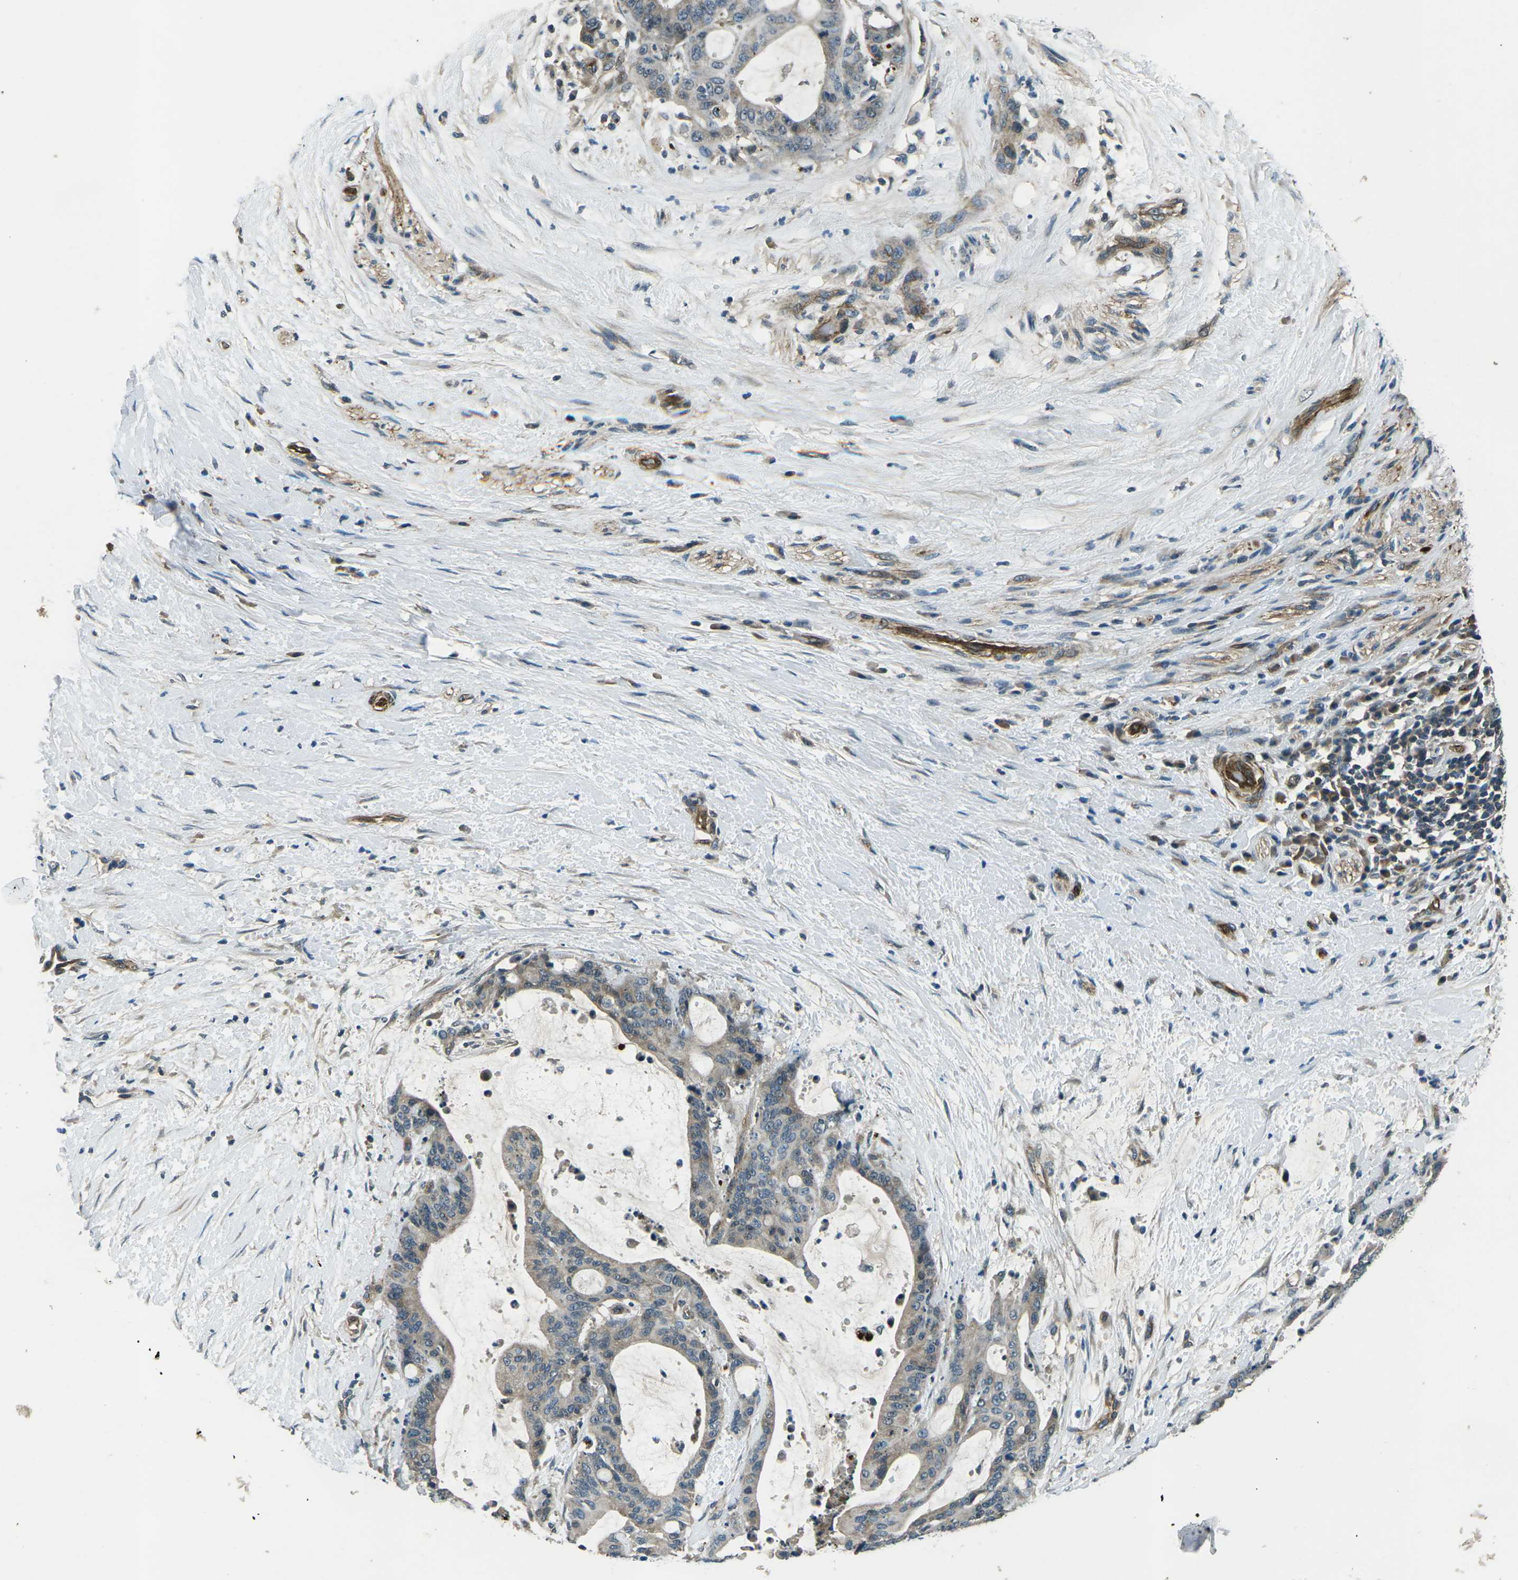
{"staining": {"intensity": "weak", "quantity": "25%-75%", "location": "cytoplasmic/membranous"}, "tissue": "liver cancer", "cell_type": "Tumor cells", "image_type": "cancer", "snomed": [{"axis": "morphology", "description": "Cholangiocarcinoma"}, {"axis": "topography", "description": "Liver"}], "caption": "Protein staining of cholangiocarcinoma (liver) tissue reveals weak cytoplasmic/membranous staining in about 25%-75% of tumor cells.", "gene": "AFAP1", "patient": {"sex": "female", "age": 73}}